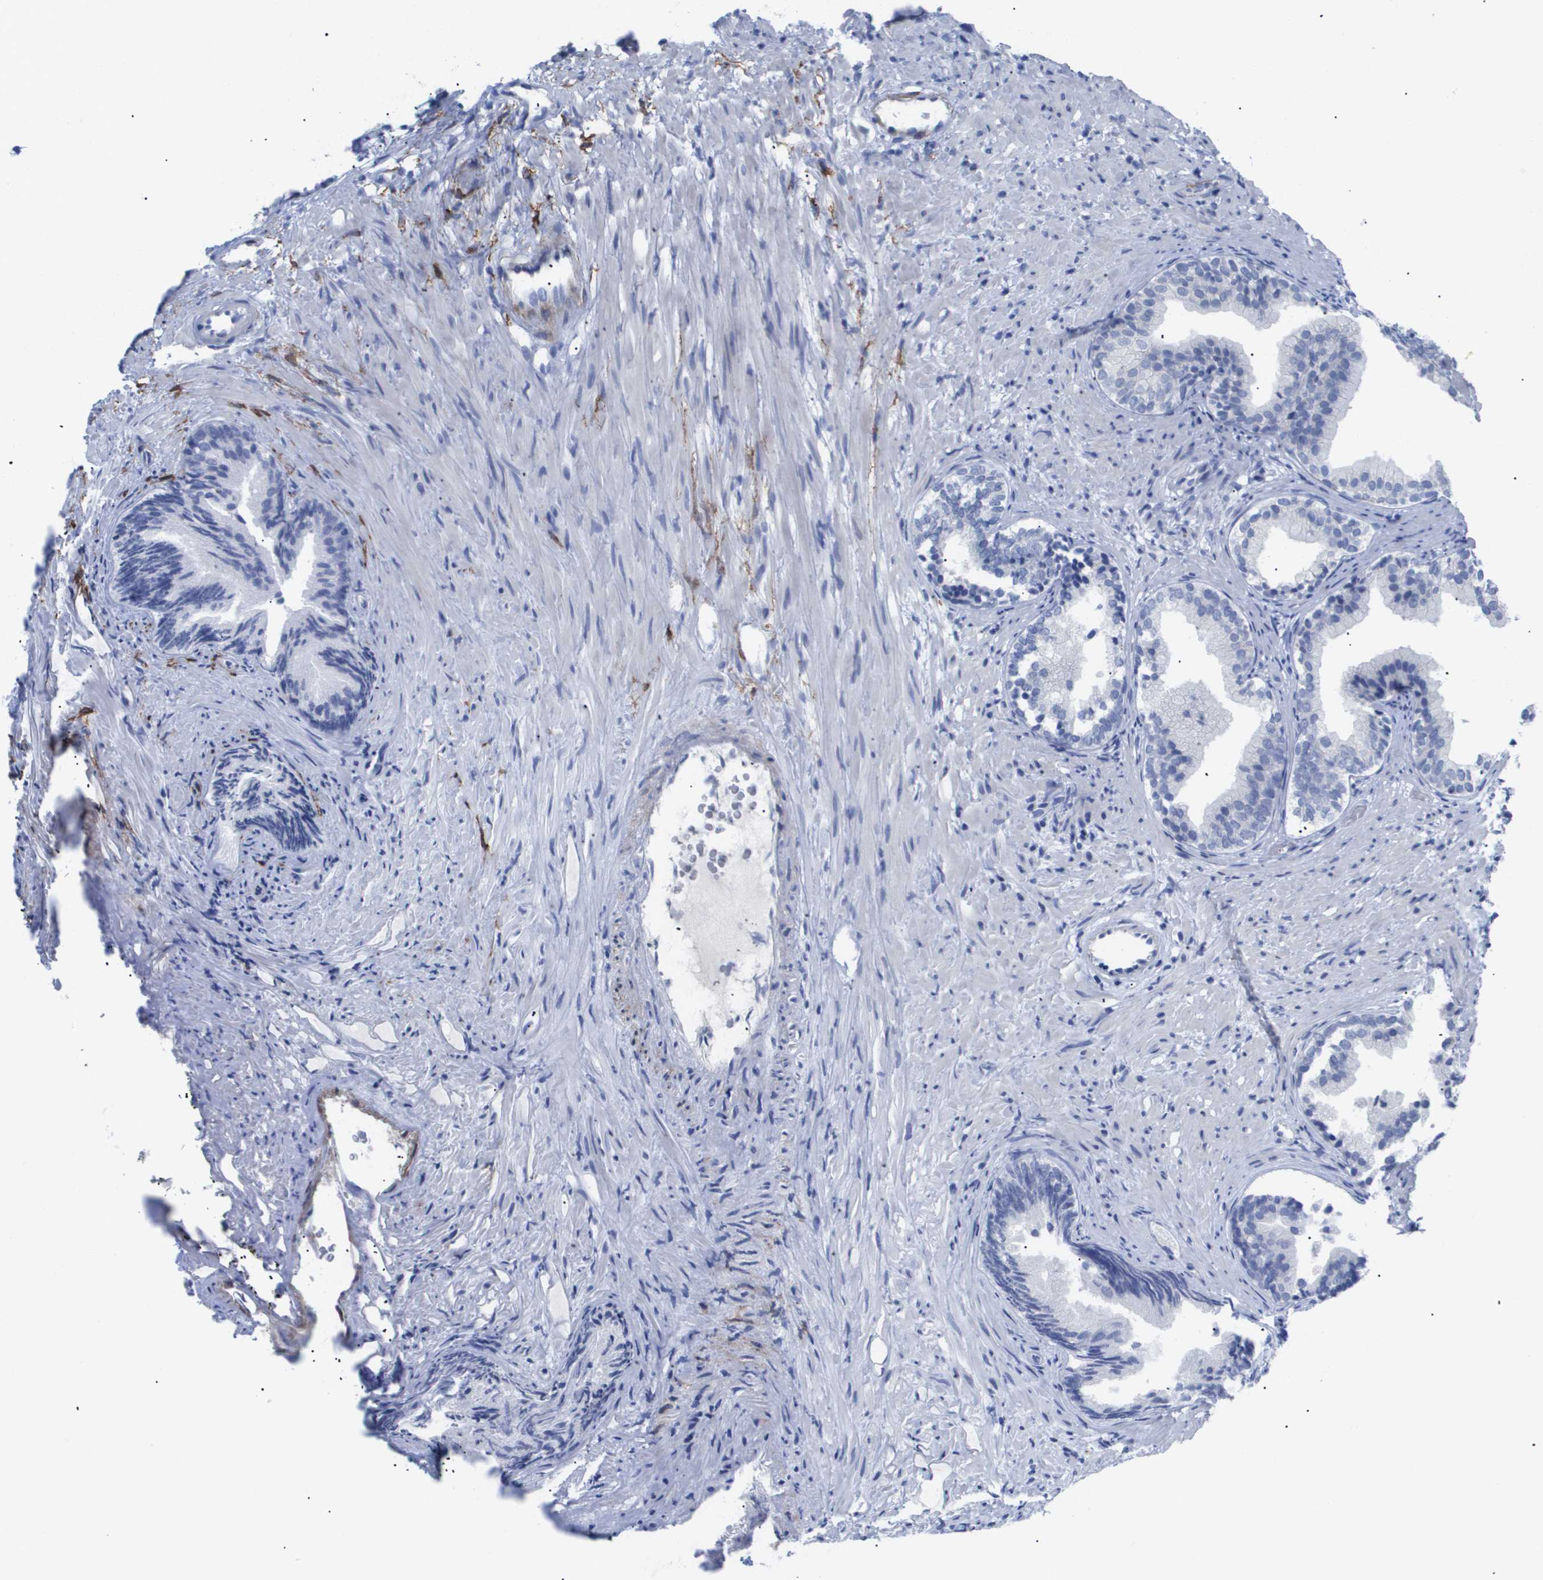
{"staining": {"intensity": "negative", "quantity": "none", "location": "none"}, "tissue": "prostate", "cell_type": "Glandular cells", "image_type": "normal", "snomed": [{"axis": "morphology", "description": "Normal tissue, NOS"}, {"axis": "topography", "description": "Prostate"}], "caption": "Glandular cells show no significant protein staining in unremarkable prostate. (DAB (3,3'-diaminobenzidine) IHC with hematoxylin counter stain).", "gene": "CAV3", "patient": {"sex": "male", "age": 76}}